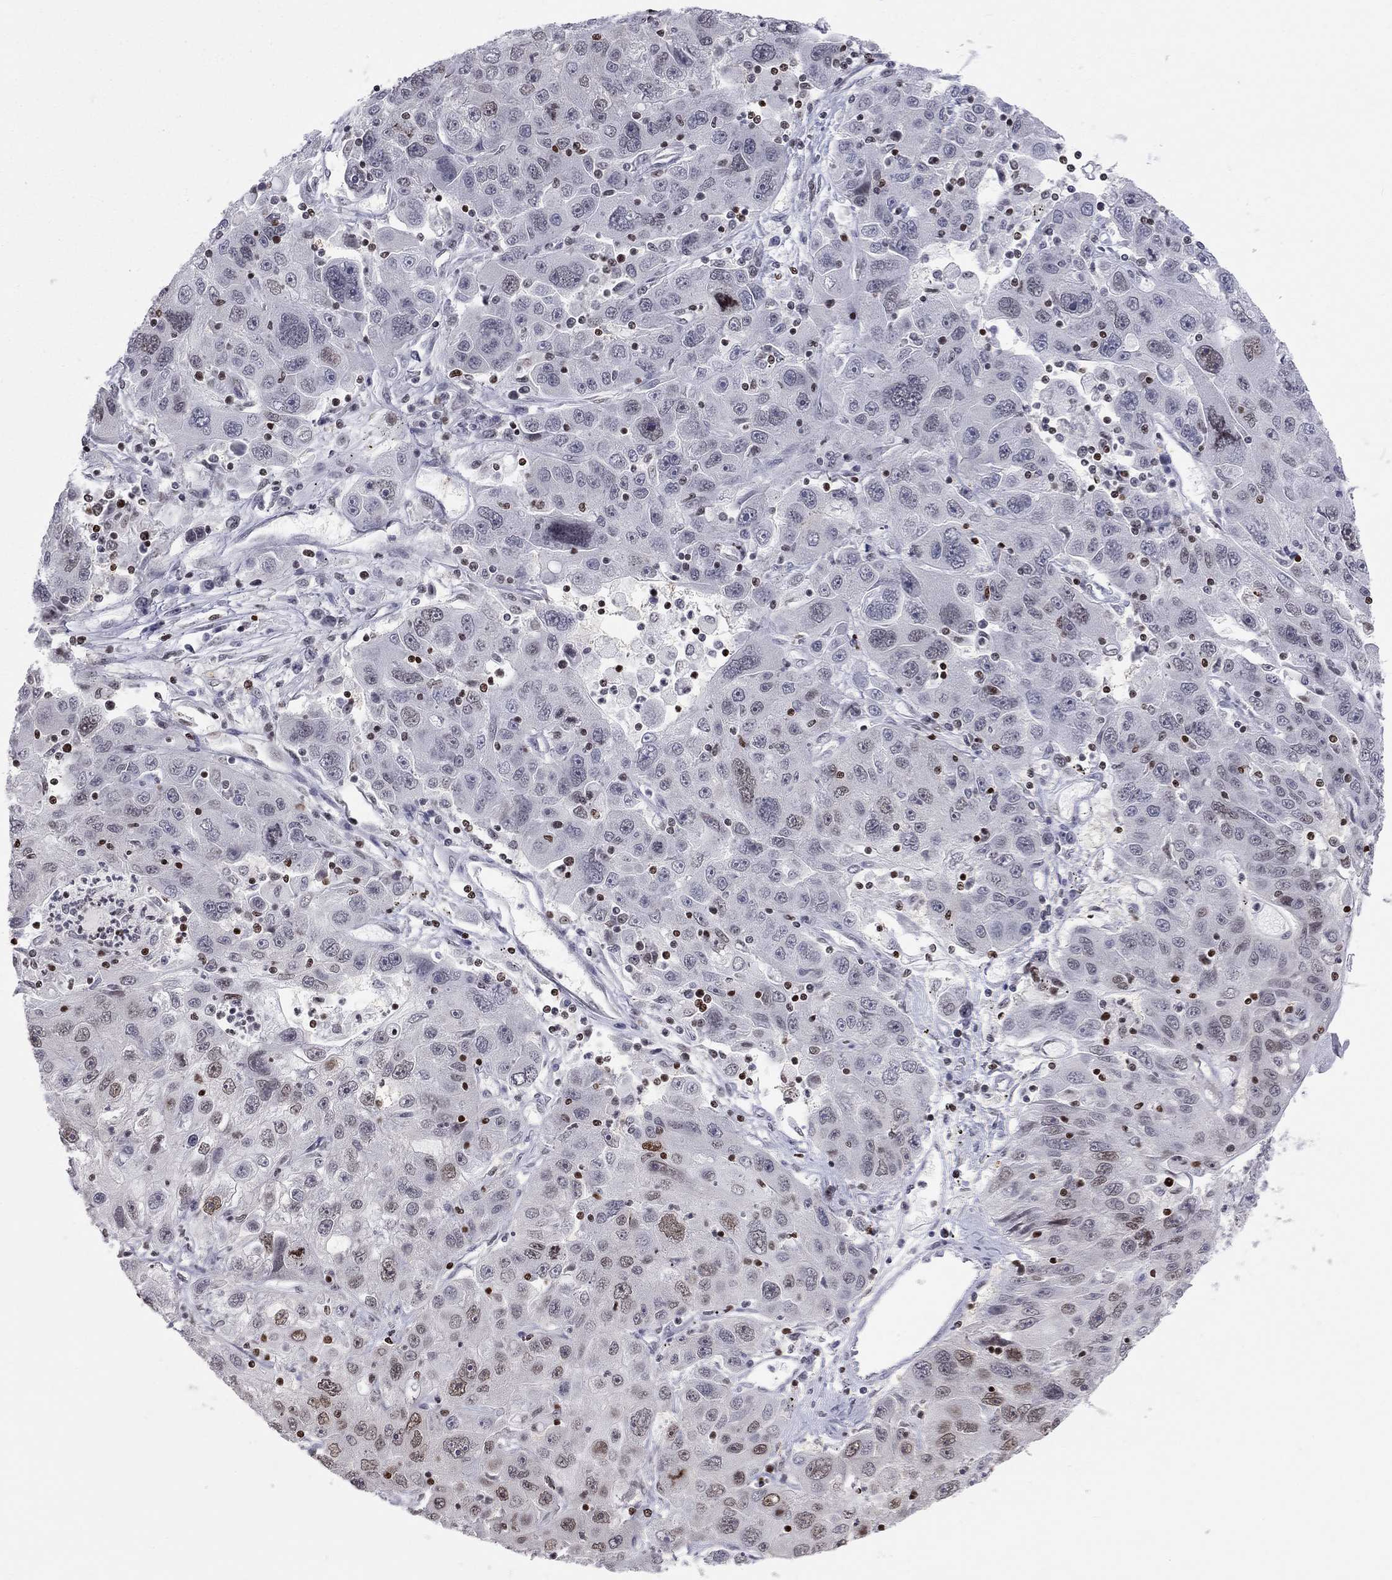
{"staining": {"intensity": "weak", "quantity": "<25%", "location": "nuclear"}, "tissue": "stomach cancer", "cell_type": "Tumor cells", "image_type": "cancer", "snomed": [{"axis": "morphology", "description": "Adenocarcinoma, NOS"}, {"axis": "topography", "description": "Stomach"}], "caption": "There is no significant staining in tumor cells of stomach cancer (adenocarcinoma). (DAB immunohistochemistry (IHC) visualized using brightfield microscopy, high magnification).", "gene": "H2AX", "patient": {"sex": "male", "age": 56}}